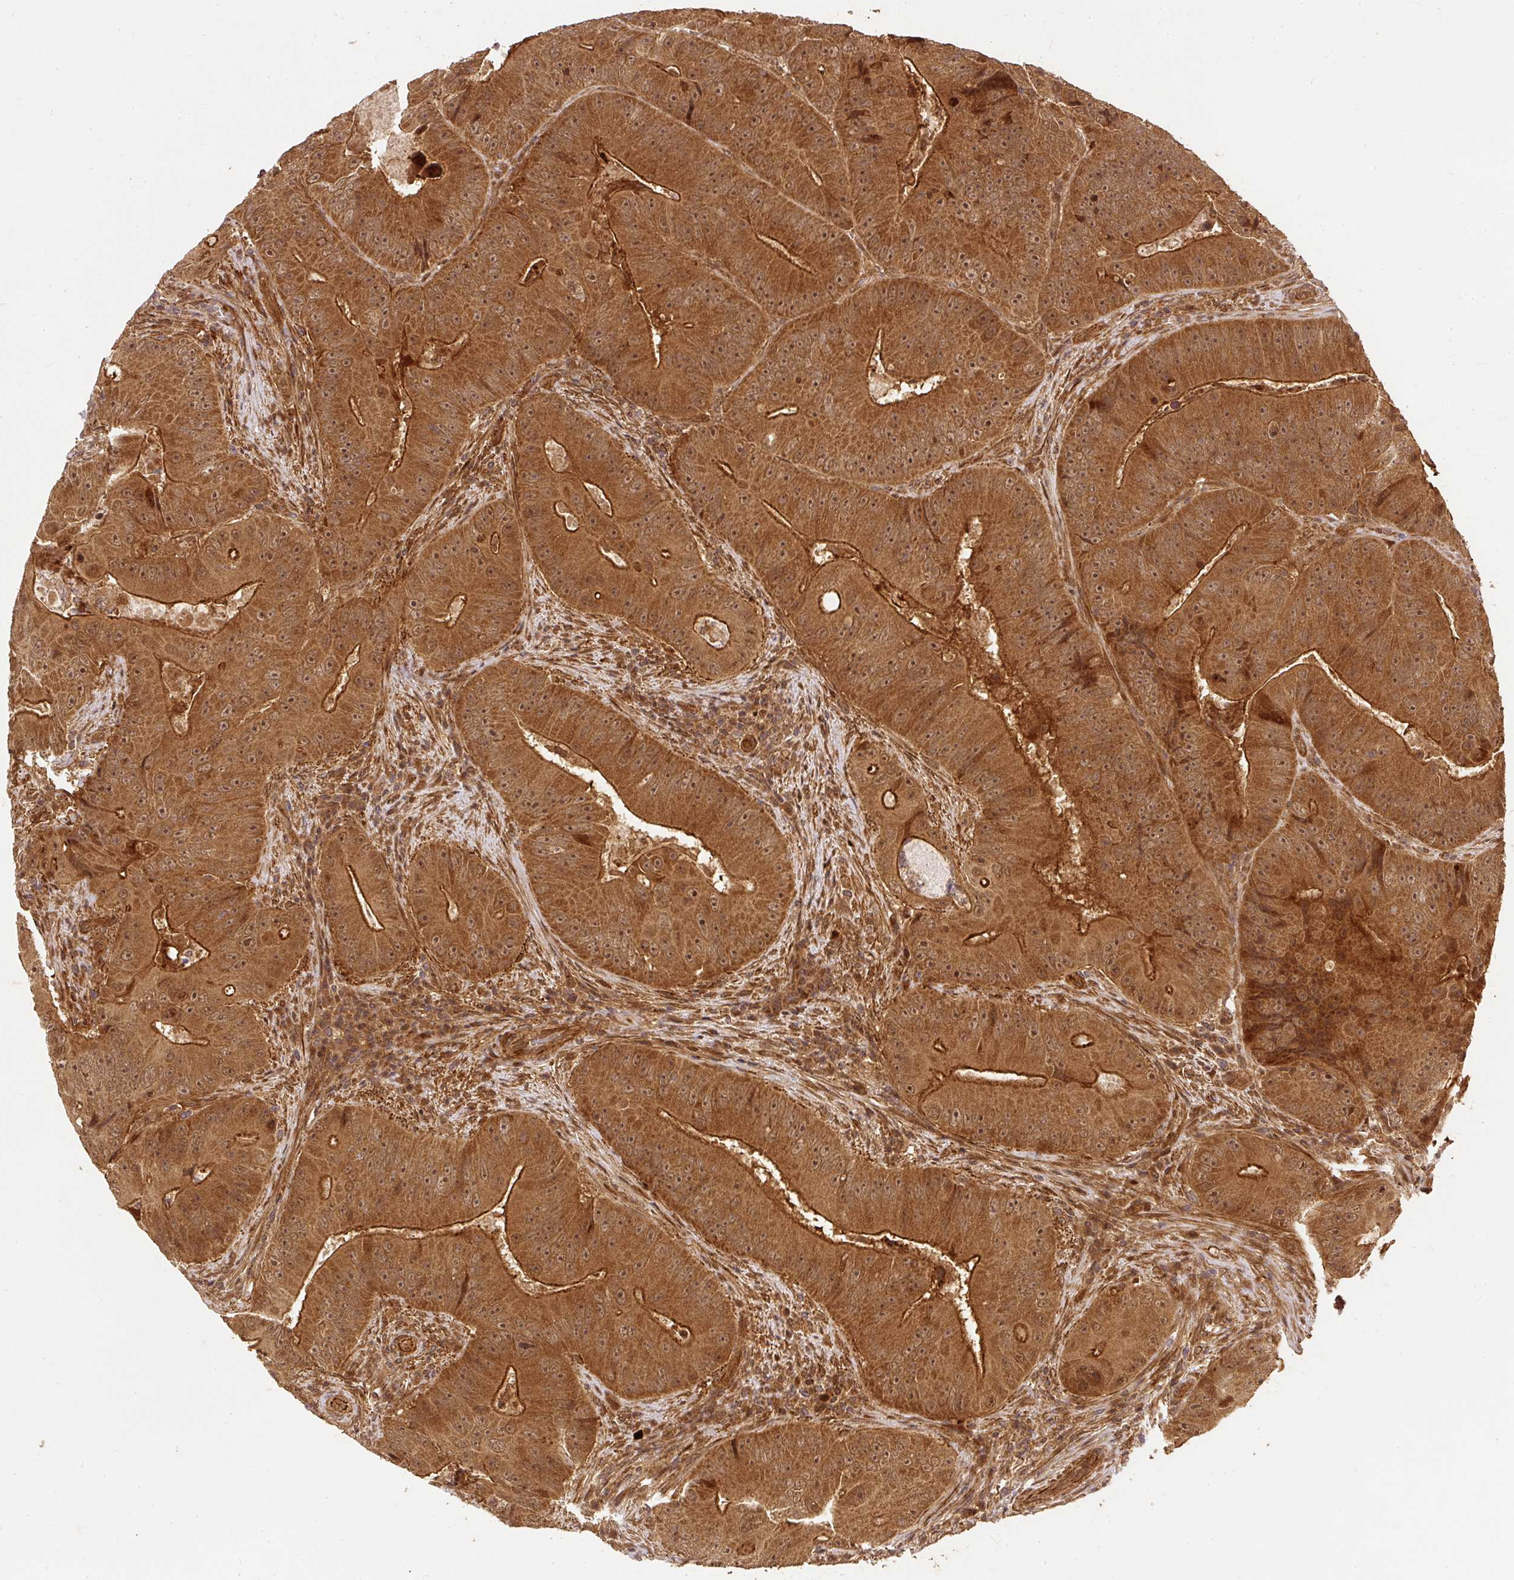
{"staining": {"intensity": "strong", "quantity": ">75%", "location": "cytoplasmic/membranous,nuclear"}, "tissue": "colorectal cancer", "cell_type": "Tumor cells", "image_type": "cancer", "snomed": [{"axis": "morphology", "description": "Adenocarcinoma, NOS"}, {"axis": "topography", "description": "Colon"}], "caption": "IHC staining of adenocarcinoma (colorectal), which shows high levels of strong cytoplasmic/membranous and nuclear positivity in about >75% of tumor cells indicating strong cytoplasmic/membranous and nuclear protein positivity. The staining was performed using DAB (3,3'-diaminobenzidine) (brown) for protein detection and nuclei were counterstained in hematoxylin (blue).", "gene": "PSMD1", "patient": {"sex": "female", "age": 86}}